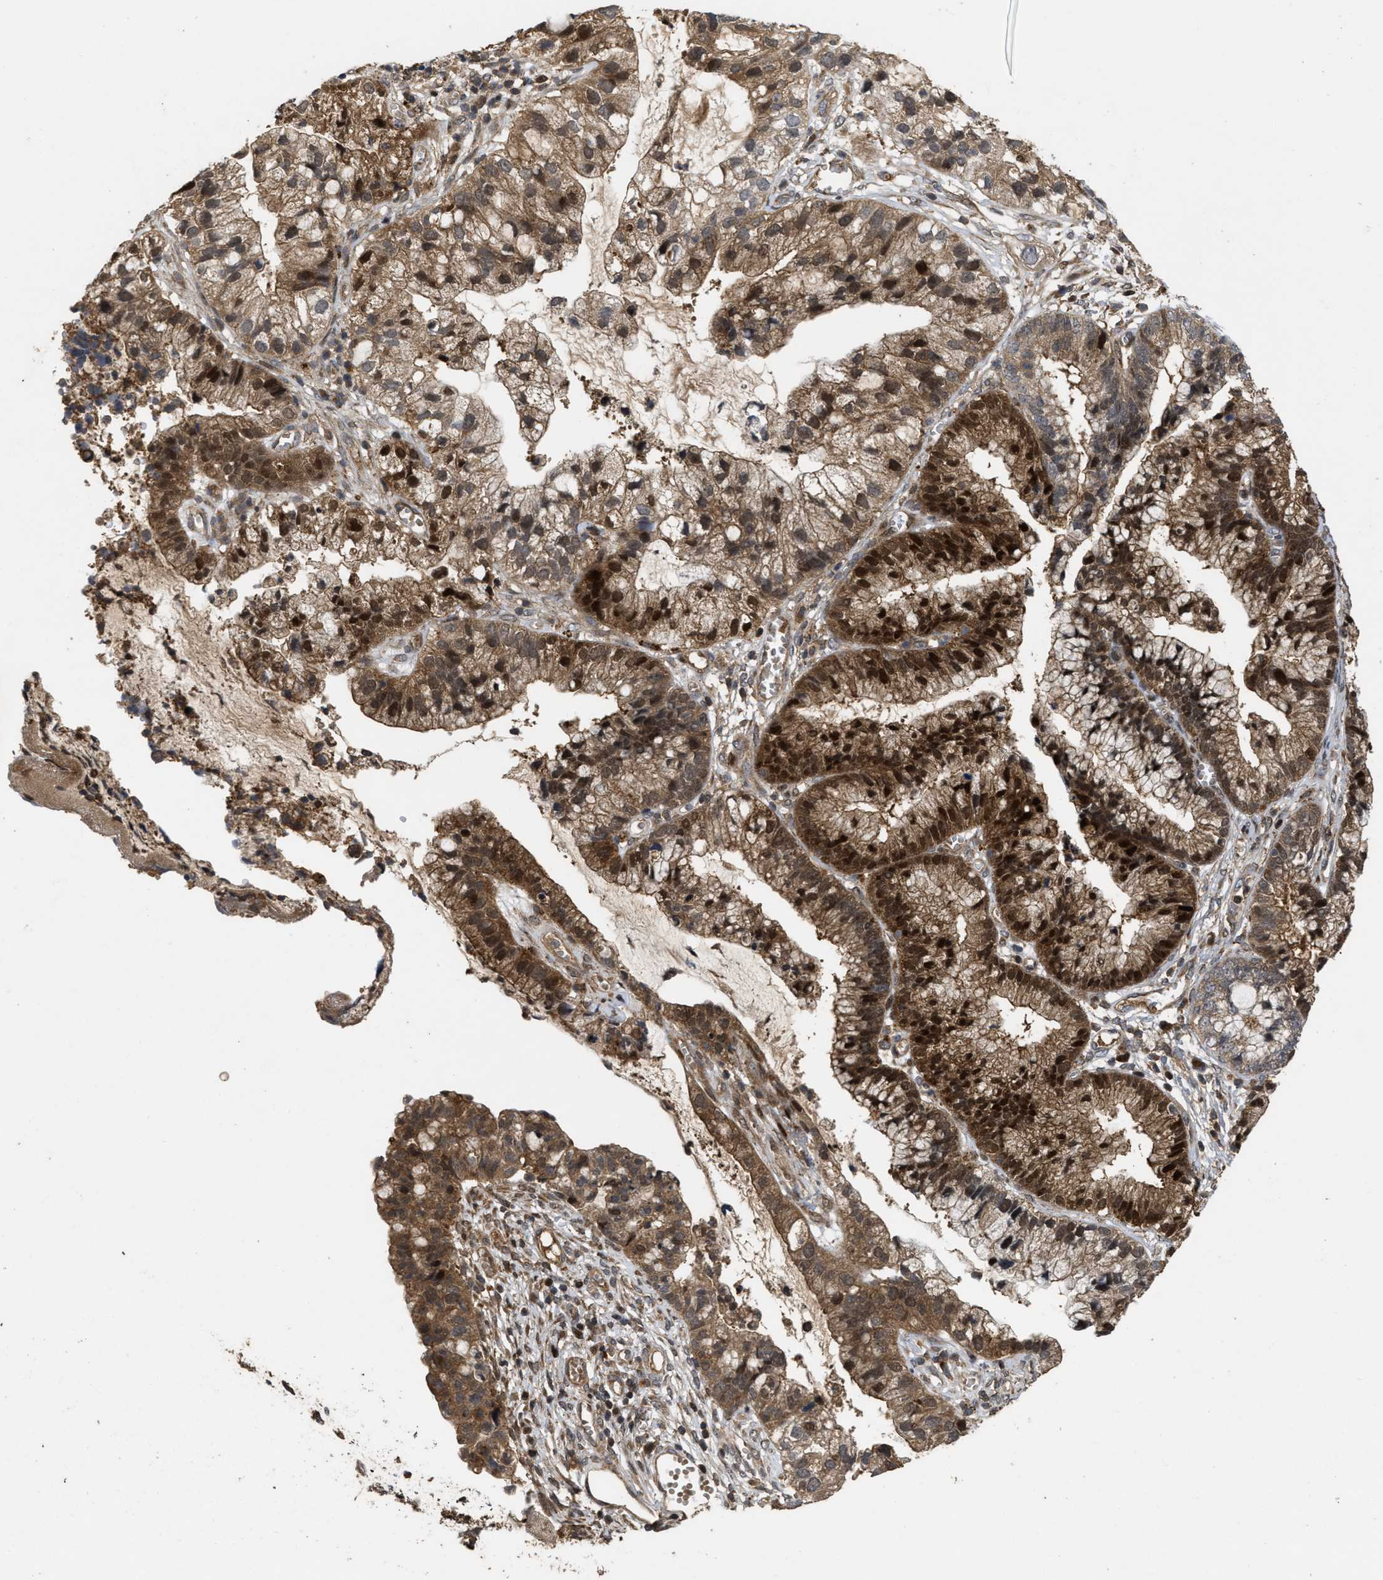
{"staining": {"intensity": "strong", "quantity": ">75%", "location": "cytoplasmic/membranous,nuclear"}, "tissue": "cervical cancer", "cell_type": "Tumor cells", "image_type": "cancer", "snomed": [{"axis": "morphology", "description": "Adenocarcinoma, NOS"}, {"axis": "topography", "description": "Cervix"}], "caption": "Immunohistochemistry of adenocarcinoma (cervical) displays high levels of strong cytoplasmic/membranous and nuclear staining in about >75% of tumor cells.", "gene": "CBR3", "patient": {"sex": "female", "age": 44}}